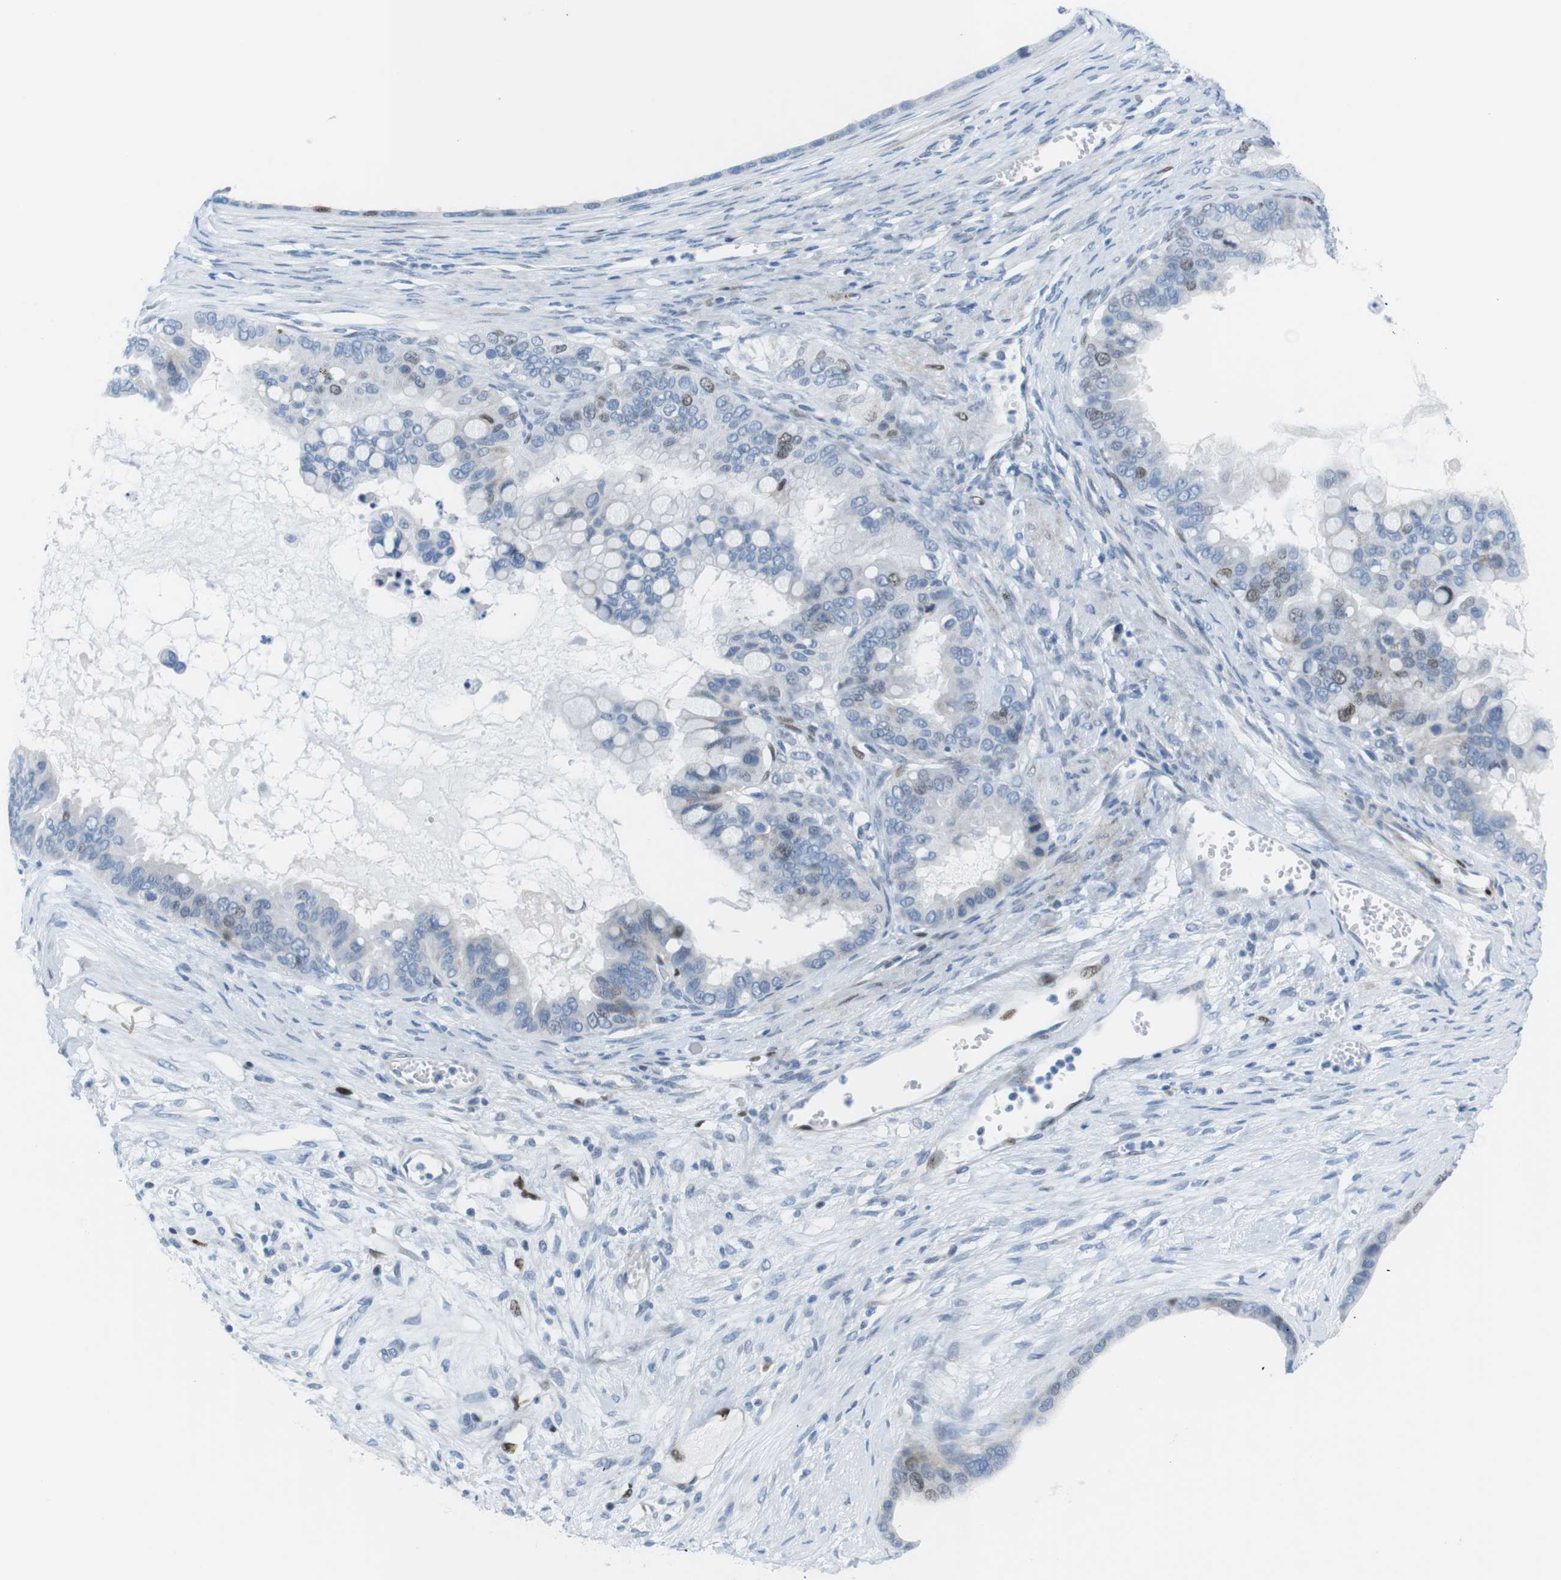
{"staining": {"intensity": "weak", "quantity": "<25%", "location": "nuclear"}, "tissue": "ovarian cancer", "cell_type": "Tumor cells", "image_type": "cancer", "snomed": [{"axis": "morphology", "description": "Cystadenocarcinoma, mucinous, NOS"}, {"axis": "topography", "description": "Ovary"}], "caption": "The IHC histopathology image has no significant expression in tumor cells of ovarian mucinous cystadenocarcinoma tissue.", "gene": "CHAF1A", "patient": {"sex": "female", "age": 80}}